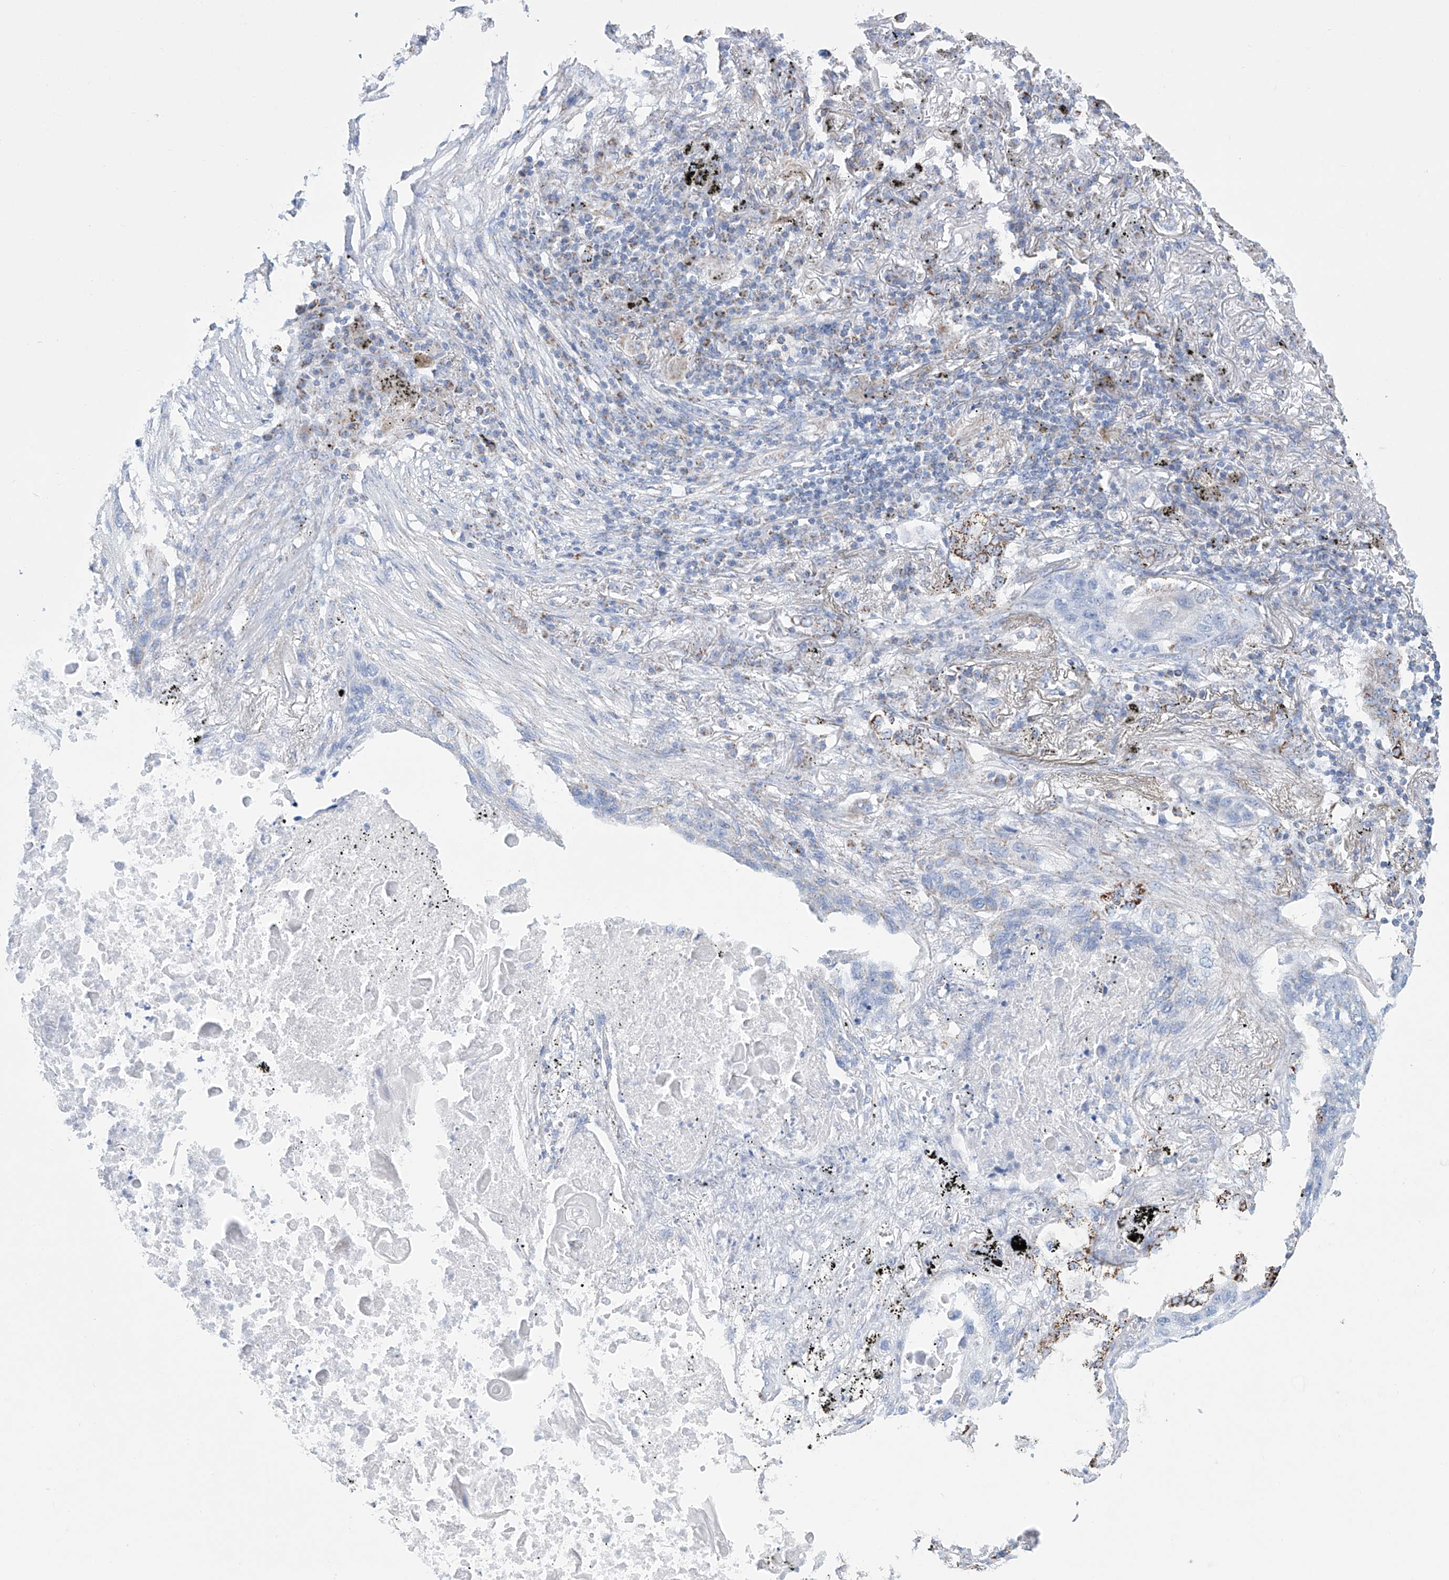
{"staining": {"intensity": "negative", "quantity": "none", "location": "none"}, "tissue": "lung cancer", "cell_type": "Tumor cells", "image_type": "cancer", "snomed": [{"axis": "morphology", "description": "Squamous cell carcinoma, NOS"}, {"axis": "topography", "description": "Lung"}], "caption": "High magnification brightfield microscopy of lung cancer (squamous cell carcinoma) stained with DAB (3,3'-diaminobenzidine) (brown) and counterstained with hematoxylin (blue): tumor cells show no significant expression.", "gene": "ALDH6A1", "patient": {"sex": "female", "age": 63}}